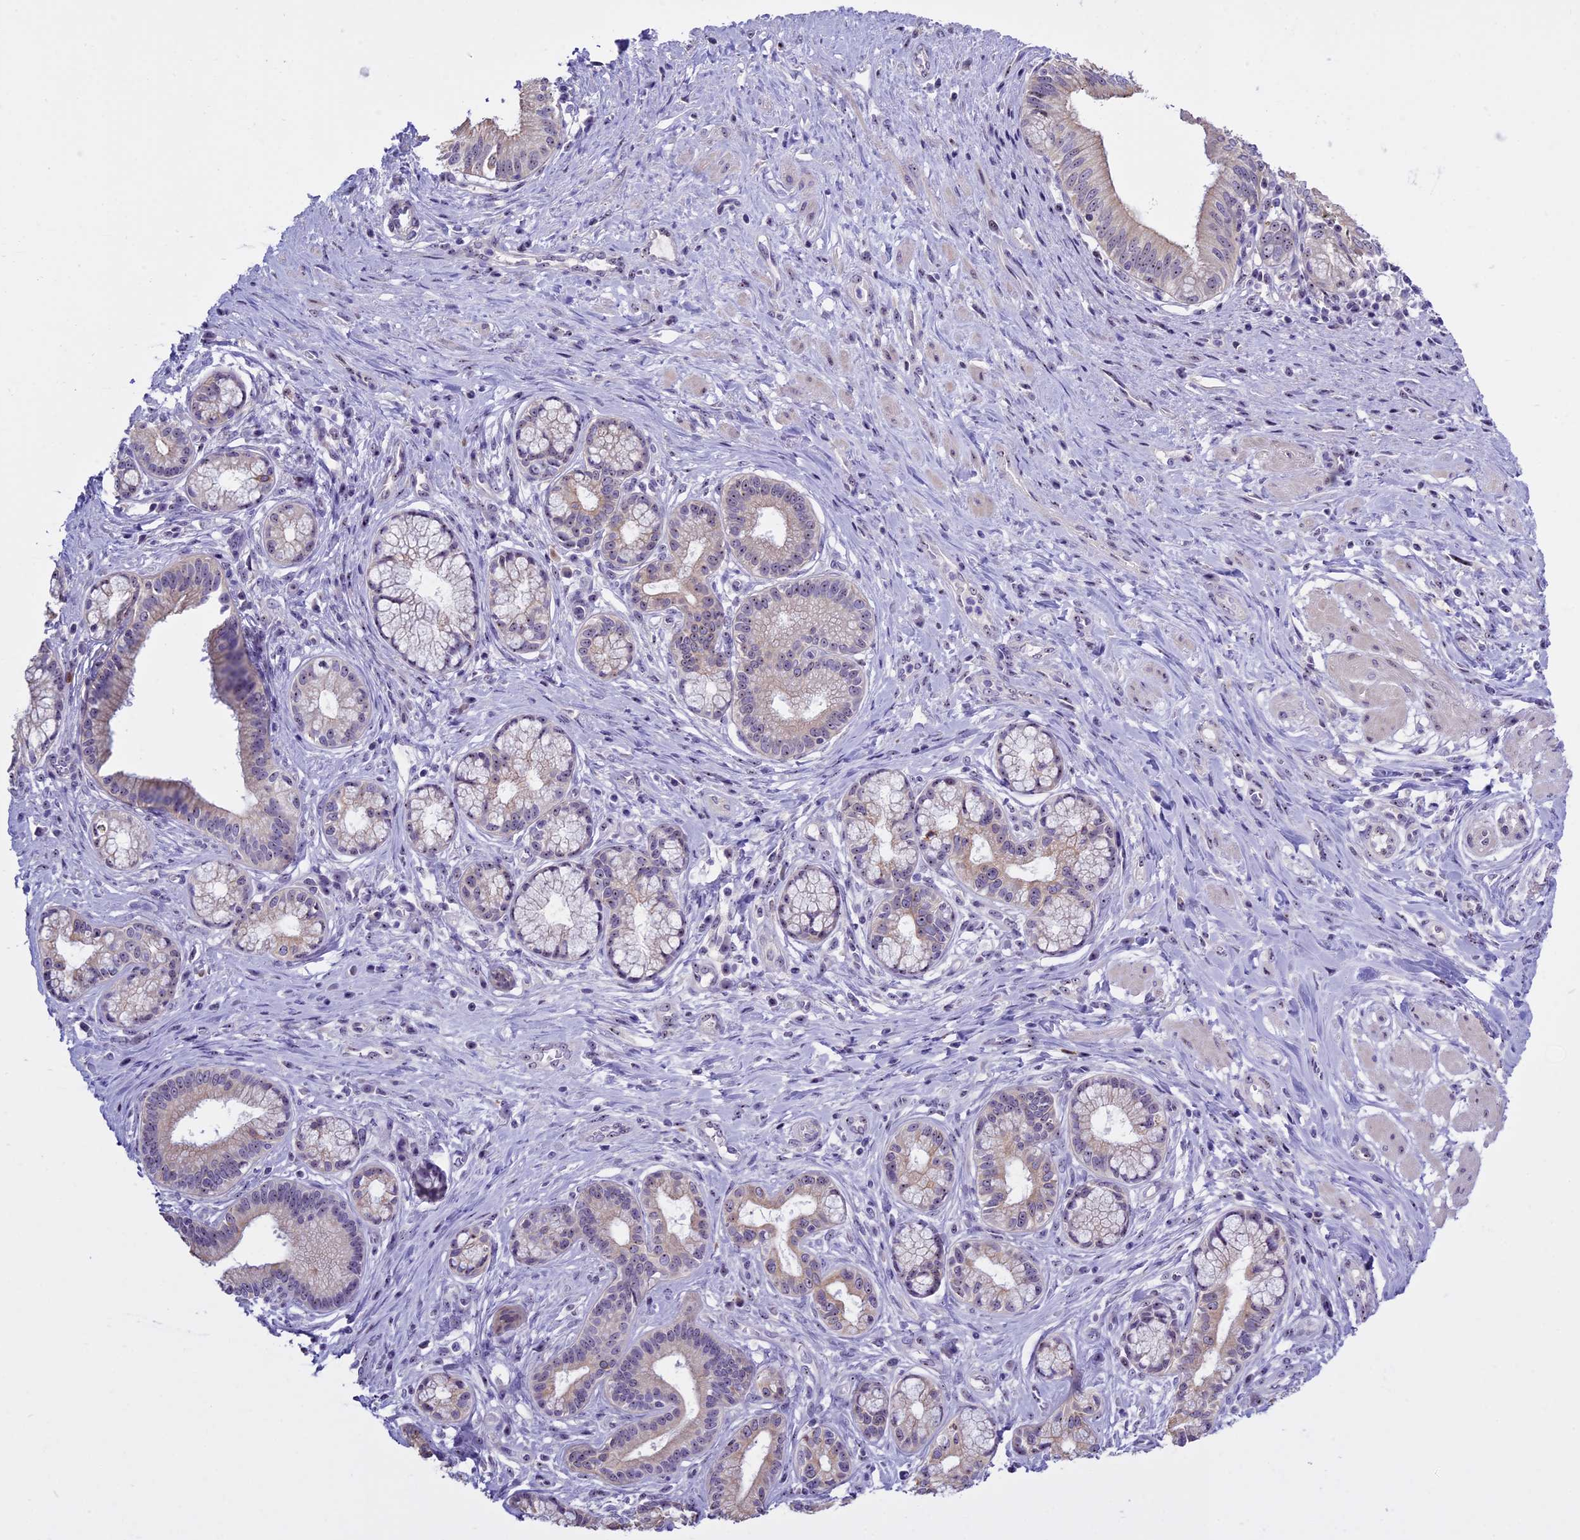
{"staining": {"intensity": "weak", "quantity": "25%-75%", "location": "nuclear"}, "tissue": "pancreatic cancer", "cell_type": "Tumor cells", "image_type": "cancer", "snomed": [{"axis": "morphology", "description": "Adenocarcinoma, NOS"}, {"axis": "topography", "description": "Pancreas"}], "caption": "This is an image of IHC staining of pancreatic cancer (adenocarcinoma), which shows weak expression in the nuclear of tumor cells.", "gene": "TBL3", "patient": {"sex": "male", "age": 72}}